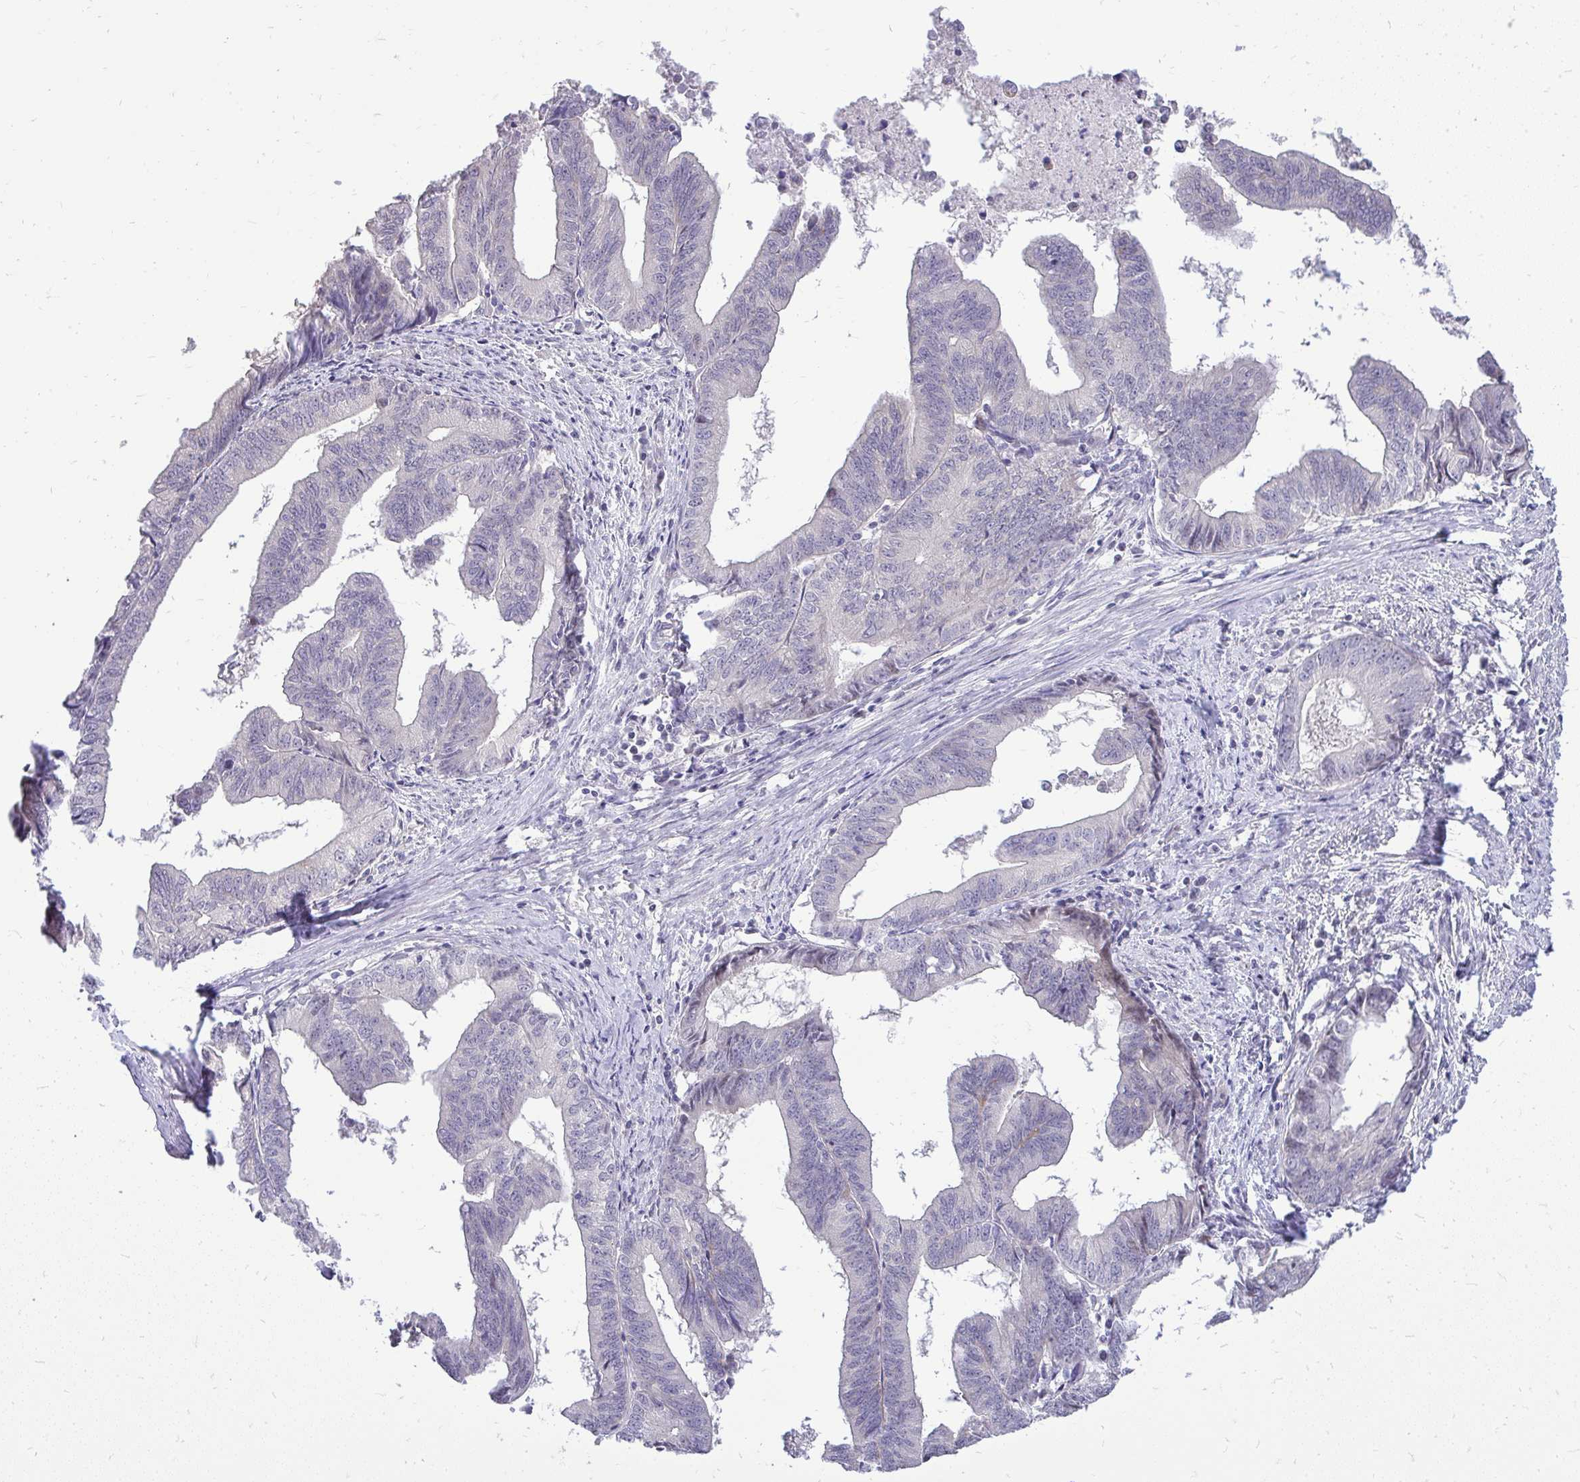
{"staining": {"intensity": "negative", "quantity": "none", "location": "none"}, "tissue": "endometrial cancer", "cell_type": "Tumor cells", "image_type": "cancer", "snomed": [{"axis": "morphology", "description": "Adenocarcinoma, NOS"}, {"axis": "topography", "description": "Endometrium"}], "caption": "This photomicrograph is of endometrial cancer stained with immunohistochemistry (IHC) to label a protein in brown with the nuclei are counter-stained blue. There is no positivity in tumor cells.", "gene": "OR8D1", "patient": {"sex": "female", "age": 65}}